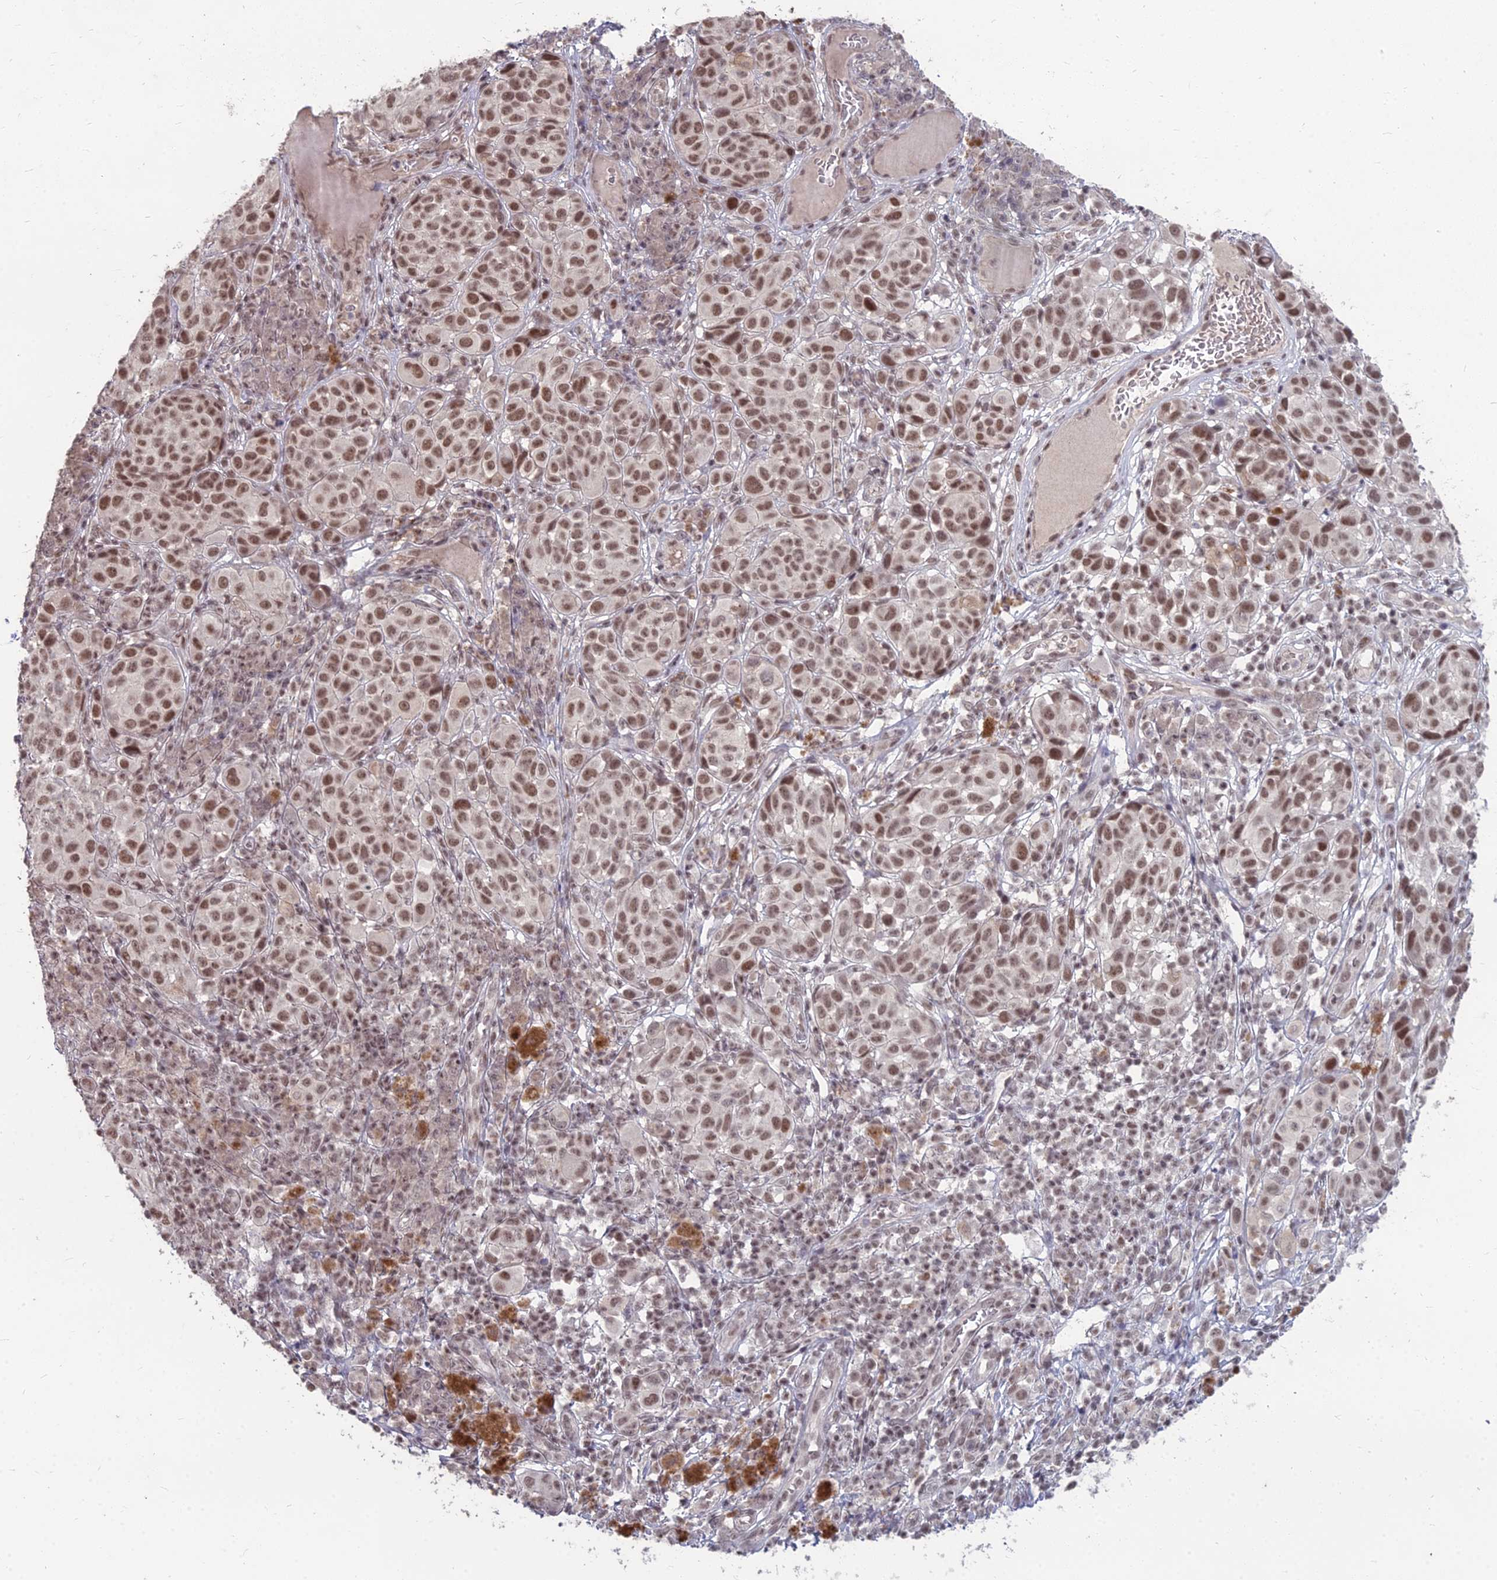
{"staining": {"intensity": "moderate", "quantity": ">75%", "location": "nuclear"}, "tissue": "melanoma", "cell_type": "Tumor cells", "image_type": "cancer", "snomed": [{"axis": "morphology", "description": "Malignant melanoma, NOS"}, {"axis": "topography", "description": "Skin"}], "caption": "DAB (3,3'-diaminobenzidine) immunohistochemical staining of melanoma displays moderate nuclear protein expression in approximately >75% of tumor cells.", "gene": "KAT7", "patient": {"sex": "male", "age": 38}}